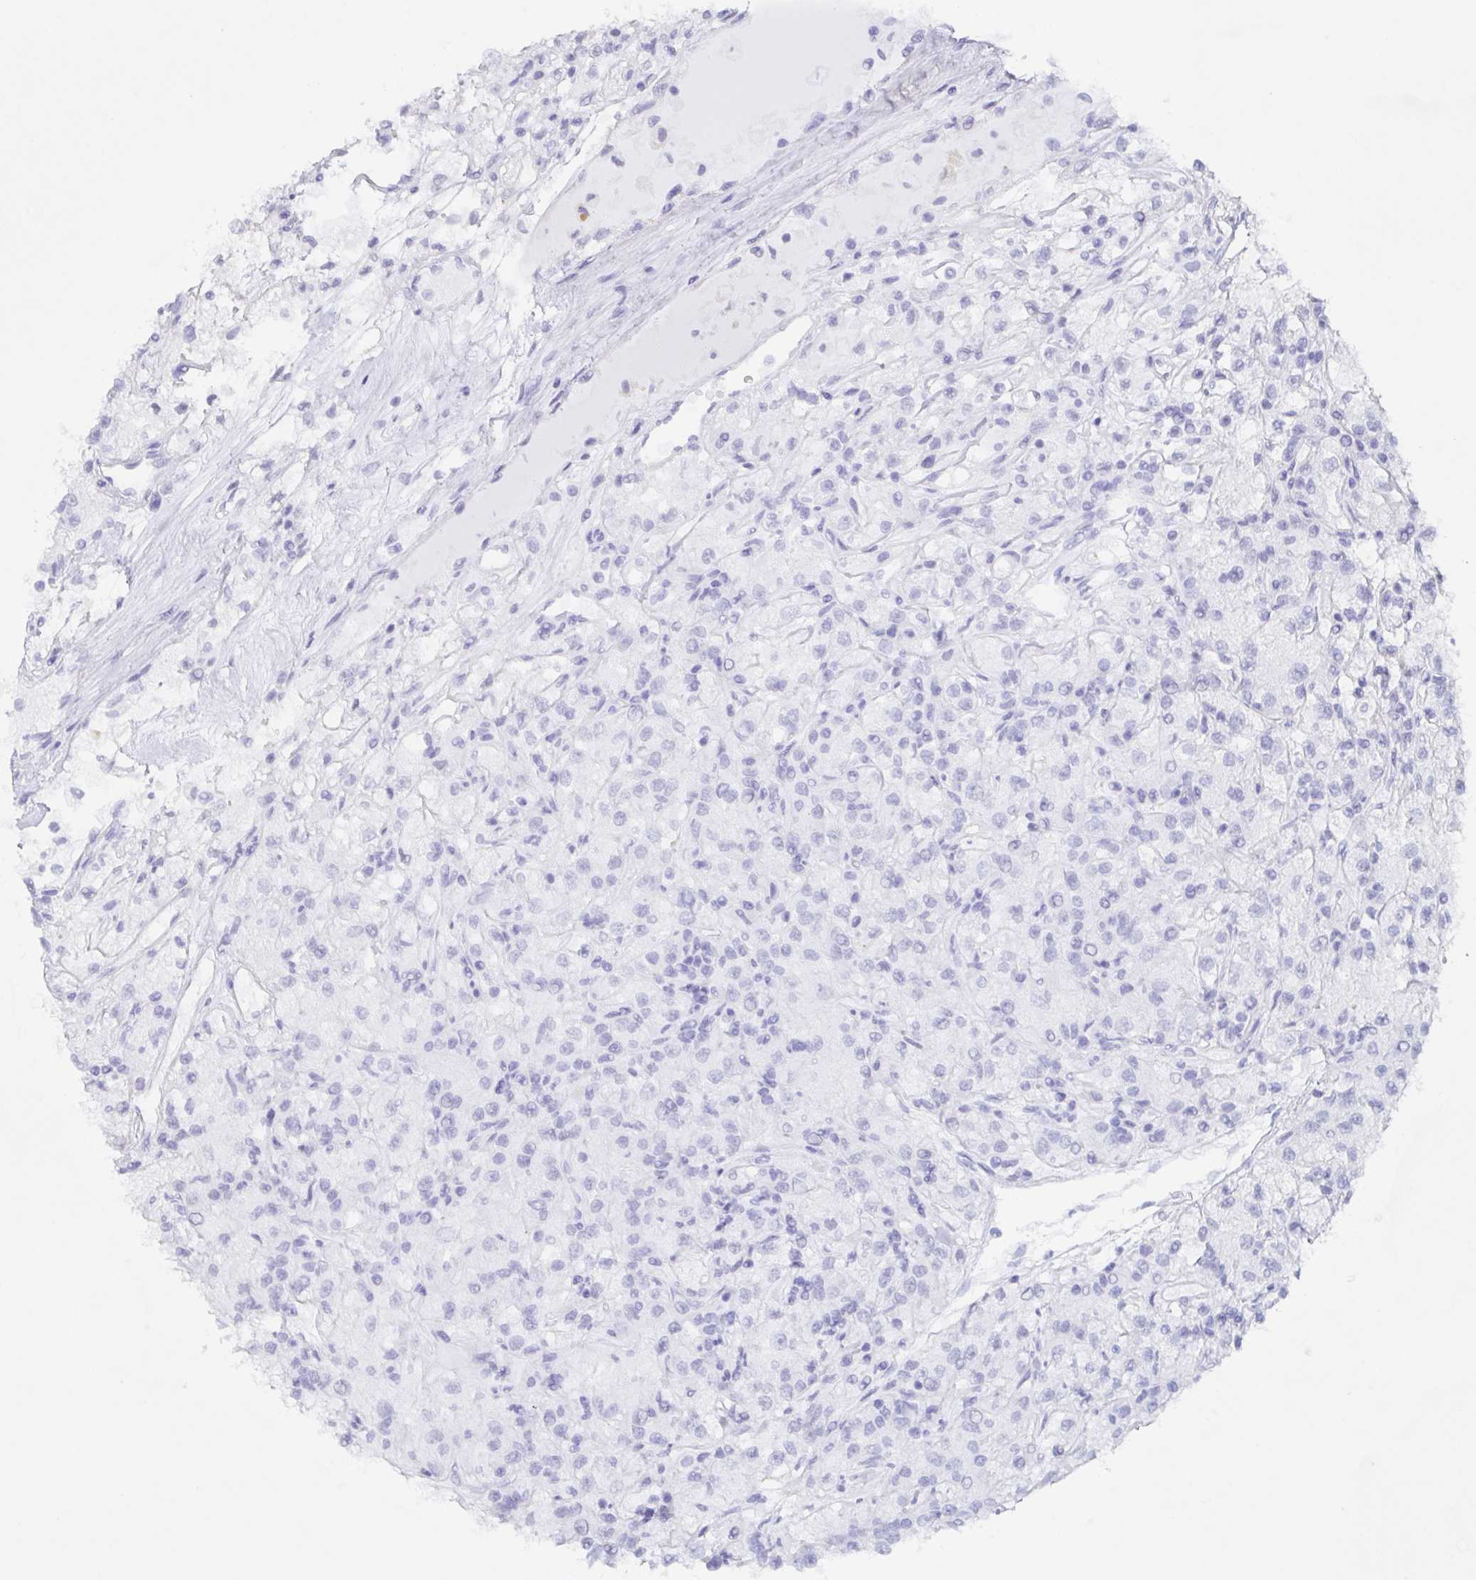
{"staining": {"intensity": "negative", "quantity": "none", "location": "none"}, "tissue": "renal cancer", "cell_type": "Tumor cells", "image_type": "cancer", "snomed": [{"axis": "morphology", "description": "Adenocarcinoma, NOS"}, {"axis": "topography", "description": "Kidney"}], "caption": "Immunohistochemical staining of human renal adenocarcinoma exhibits no significant staining in tumor cells. (Brightfield microscopy of DAB IHC at high magnification).", "gene": "POU2F3", "patient": {"sex": "female", "age": 59}}